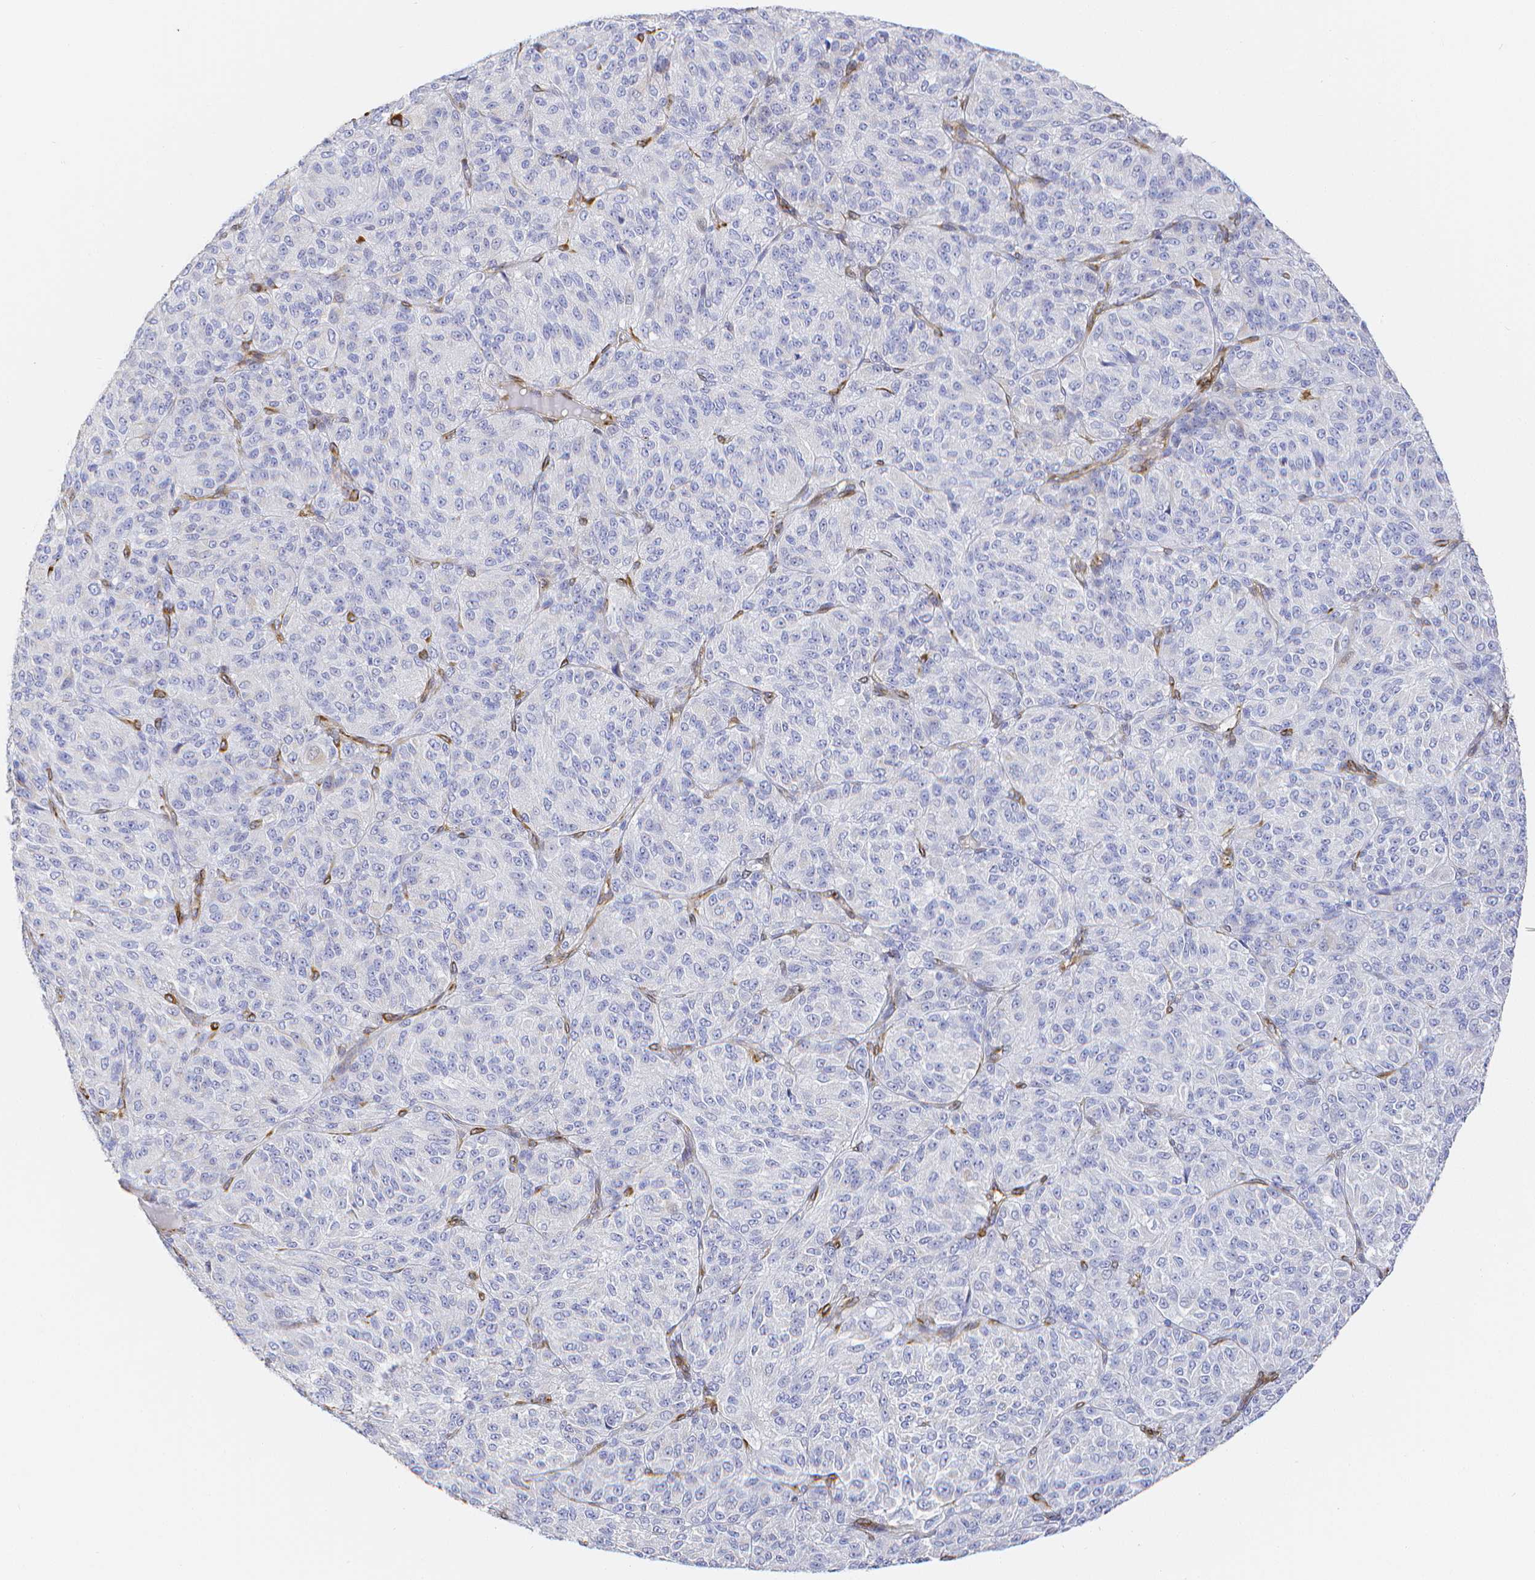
{"staining": {"intensity": "negative", "quantity": "none", "location": "none"}, "tissue": "melanoma", "cell_type": "Tumor cells", "image_type": "cancer", "snomed": [{"axis": "morphology", "description": "Malignant melanoma, Metastatic site"}, {"axis": "topography", "description": "Brain"}], "caption": "Tumor cells are negative for brown protein staining in malignant melanoma (metastatic site).", "gene": "SMURF1", "patient": {"sex": "female", "age": 56}}